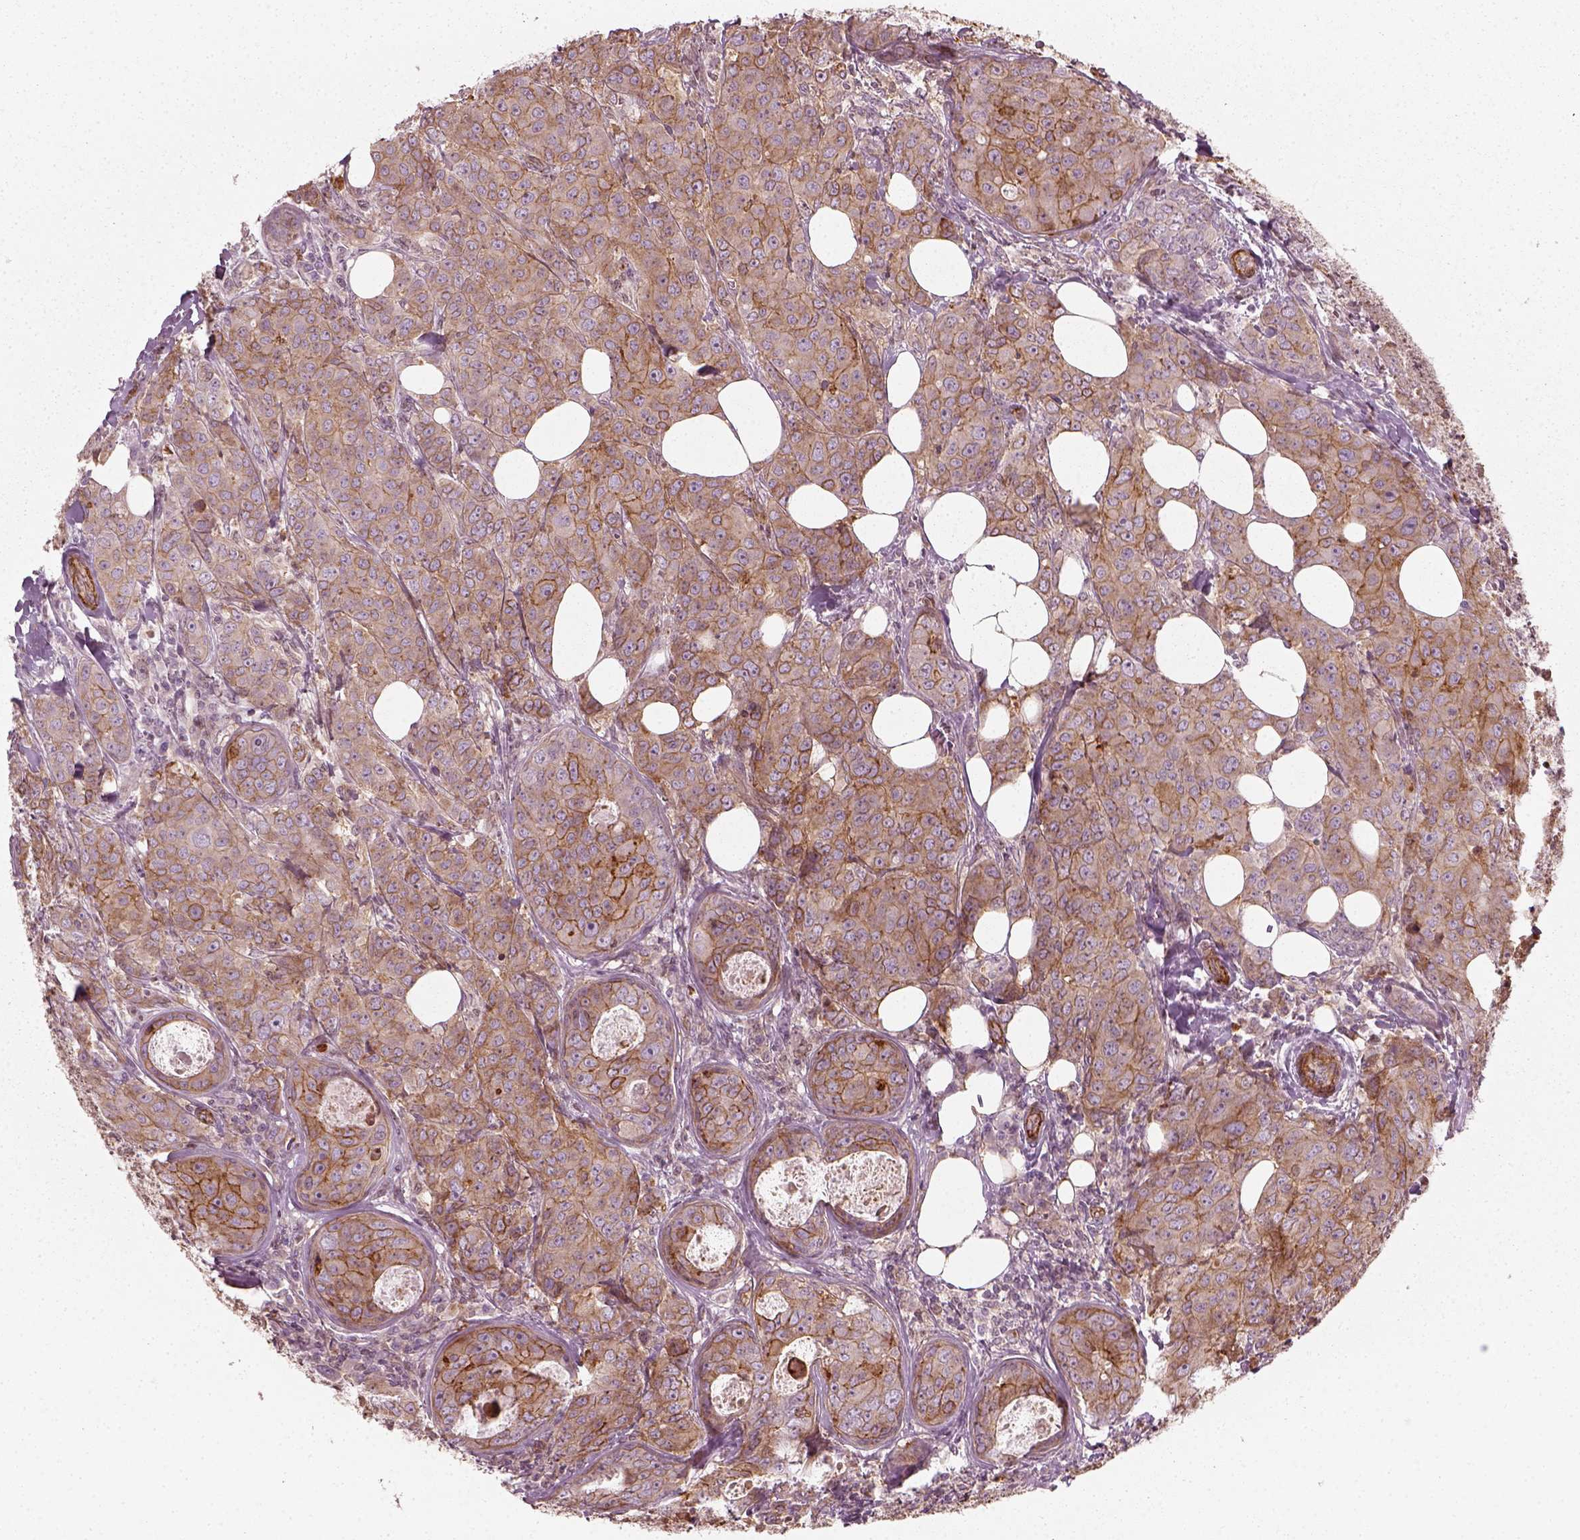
{"staining": {"intensity": "moderate", "quantity": ">75%", "location": "cytoplasmic/membranous"}, "tissue": "breast cancer", "cell_type": "Tumor cells", "image_type": "cancer", "snomed": [{"axis": "morphology", "description": "Duct carcinoma"}, {"axis": "topography", "description": "Breast"}], "caption": "Tumor cells demonstrate medium levels of moderate cytoplasmic/membranous expression in about >75% of cells in human breast cancer.", "gene": "NPTN", "patient": {"sex": "female", "age": 43}}